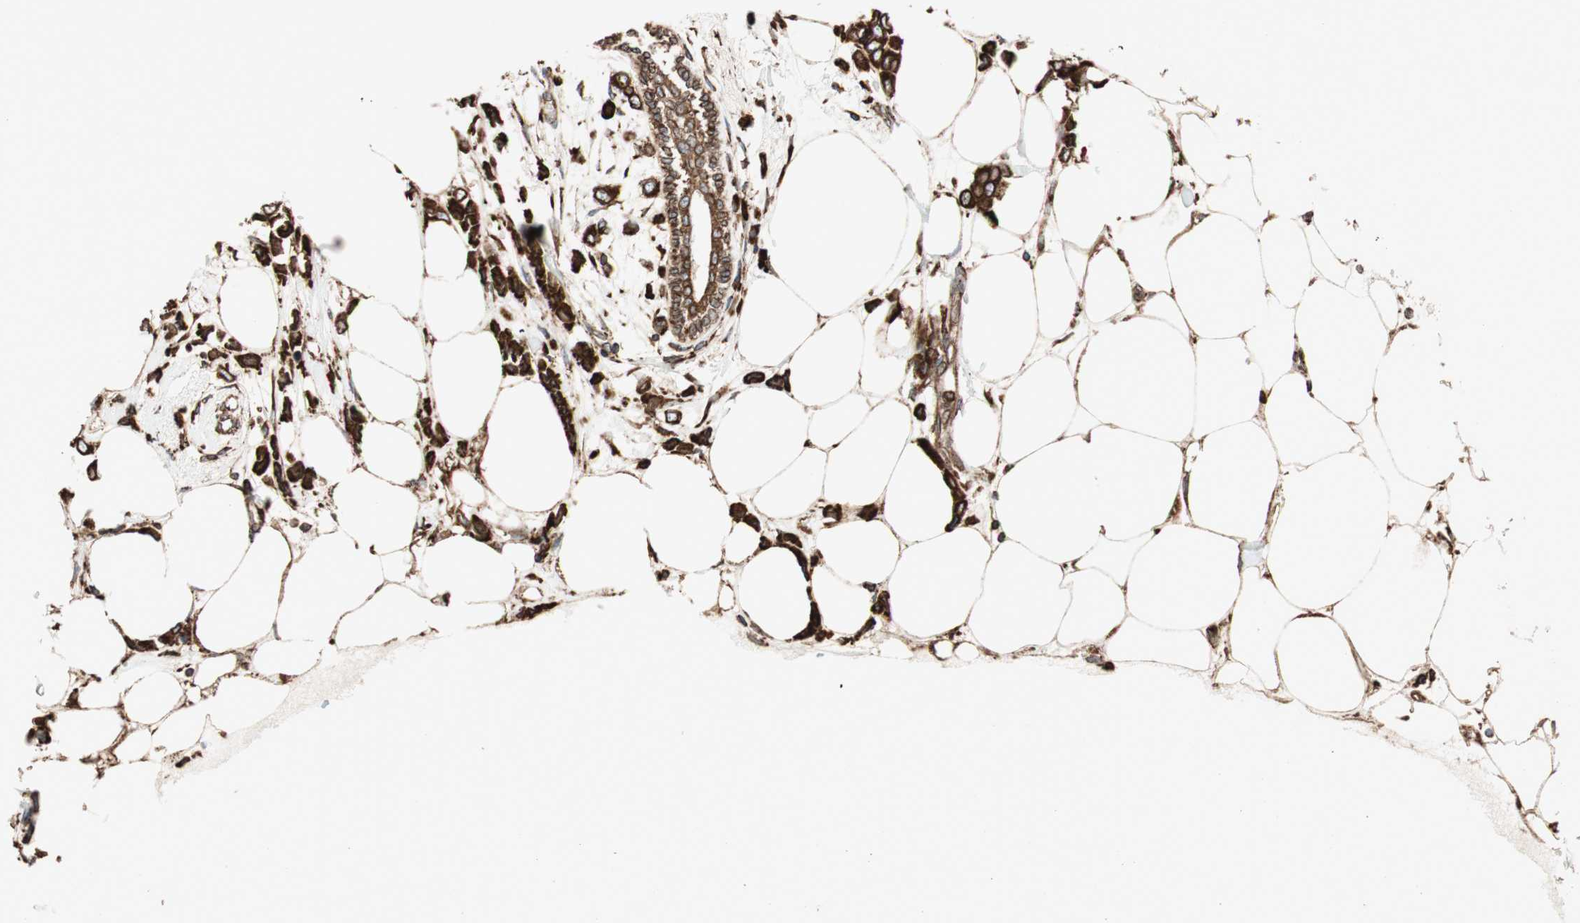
{"staining": {"intensity": "strong", "quantity": ">75%", "location": "cytoplasmic/membranous"}, "tissue": "breast cancer", "cell_type": "Tumor cells", "image_type": "cancer", "snomed": [{"axis": "morphology", "description": "Lobular carcinoma"}, {"axis": "topography", "description": "Breast"}], "caption": "Protein expression analysis of human lobular carcinoma (breast) reveals strong cytoplasmic/membranous positivity in approximately >75% of tumor cells. The staining was performed using DAB to visualize the protein expression in brown, while the nuclei were stained in blue with hematoxylin (Magnification: 20x).", "gene": "PRKCSH", "patient": {"sex": "female", "age": 51}}